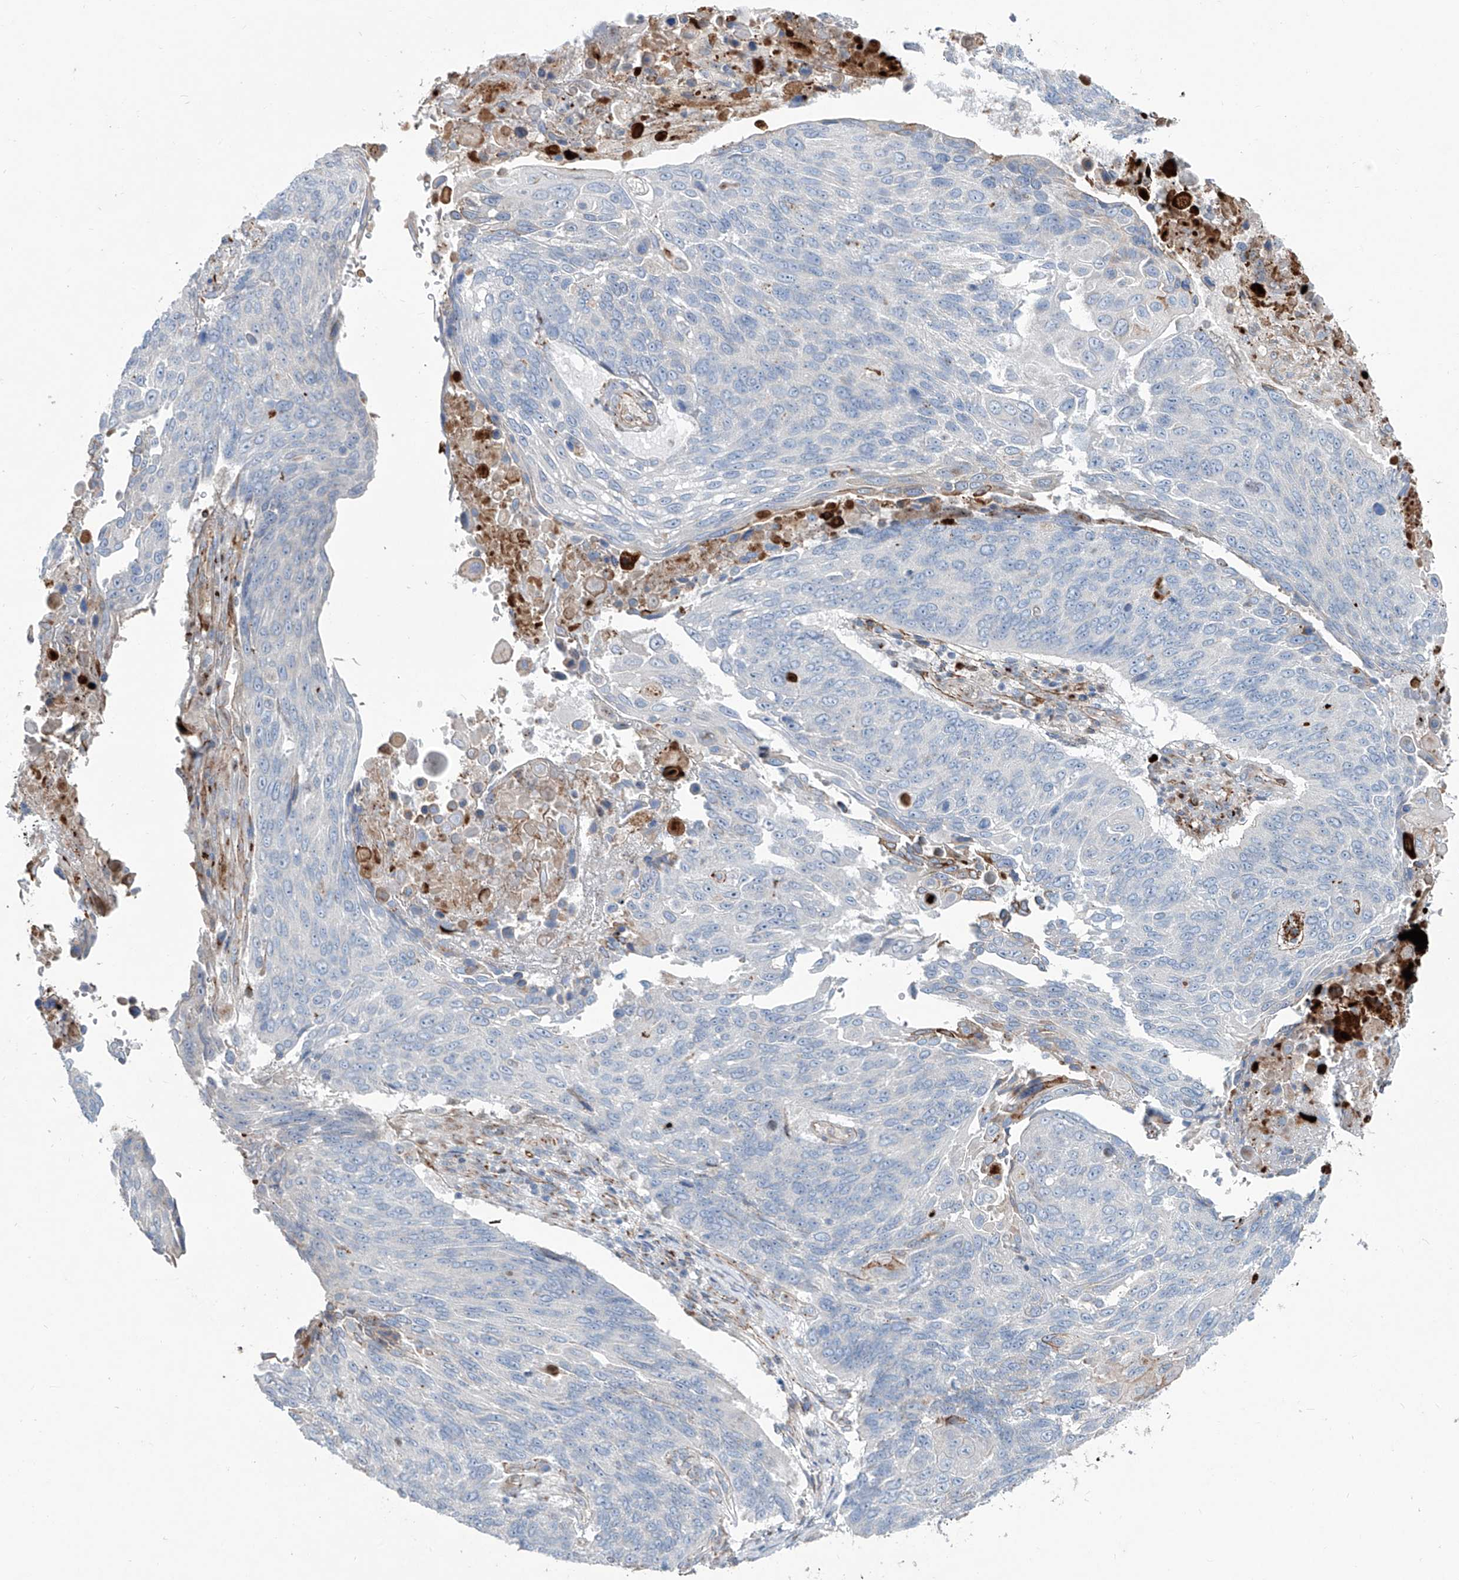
{"staining": {"intensity": "negative", "quantity": "none", "location": "none"}, "tissue": "lung cancer", "cell_type": "Tumor cells", "image_type": "cancer", "snomed": [{"axis": "morphology", "description": "Squamous cell carcinoma, NOS"}, {"axis": "topography", "description": "Lung"}], "caption": "This photomicrograph is of lung squamous cell carcinoma stained with IHC to label a protein in brown with the nuclei are counter-stained blue. There is no positivity in tumor cells. (DAB (3,3'-diaminobenzidine) IHC visualized using brightfield microscopy, high magnification).", "gene": "CDH5", "patient": {"sex": "male", "age": 66}}